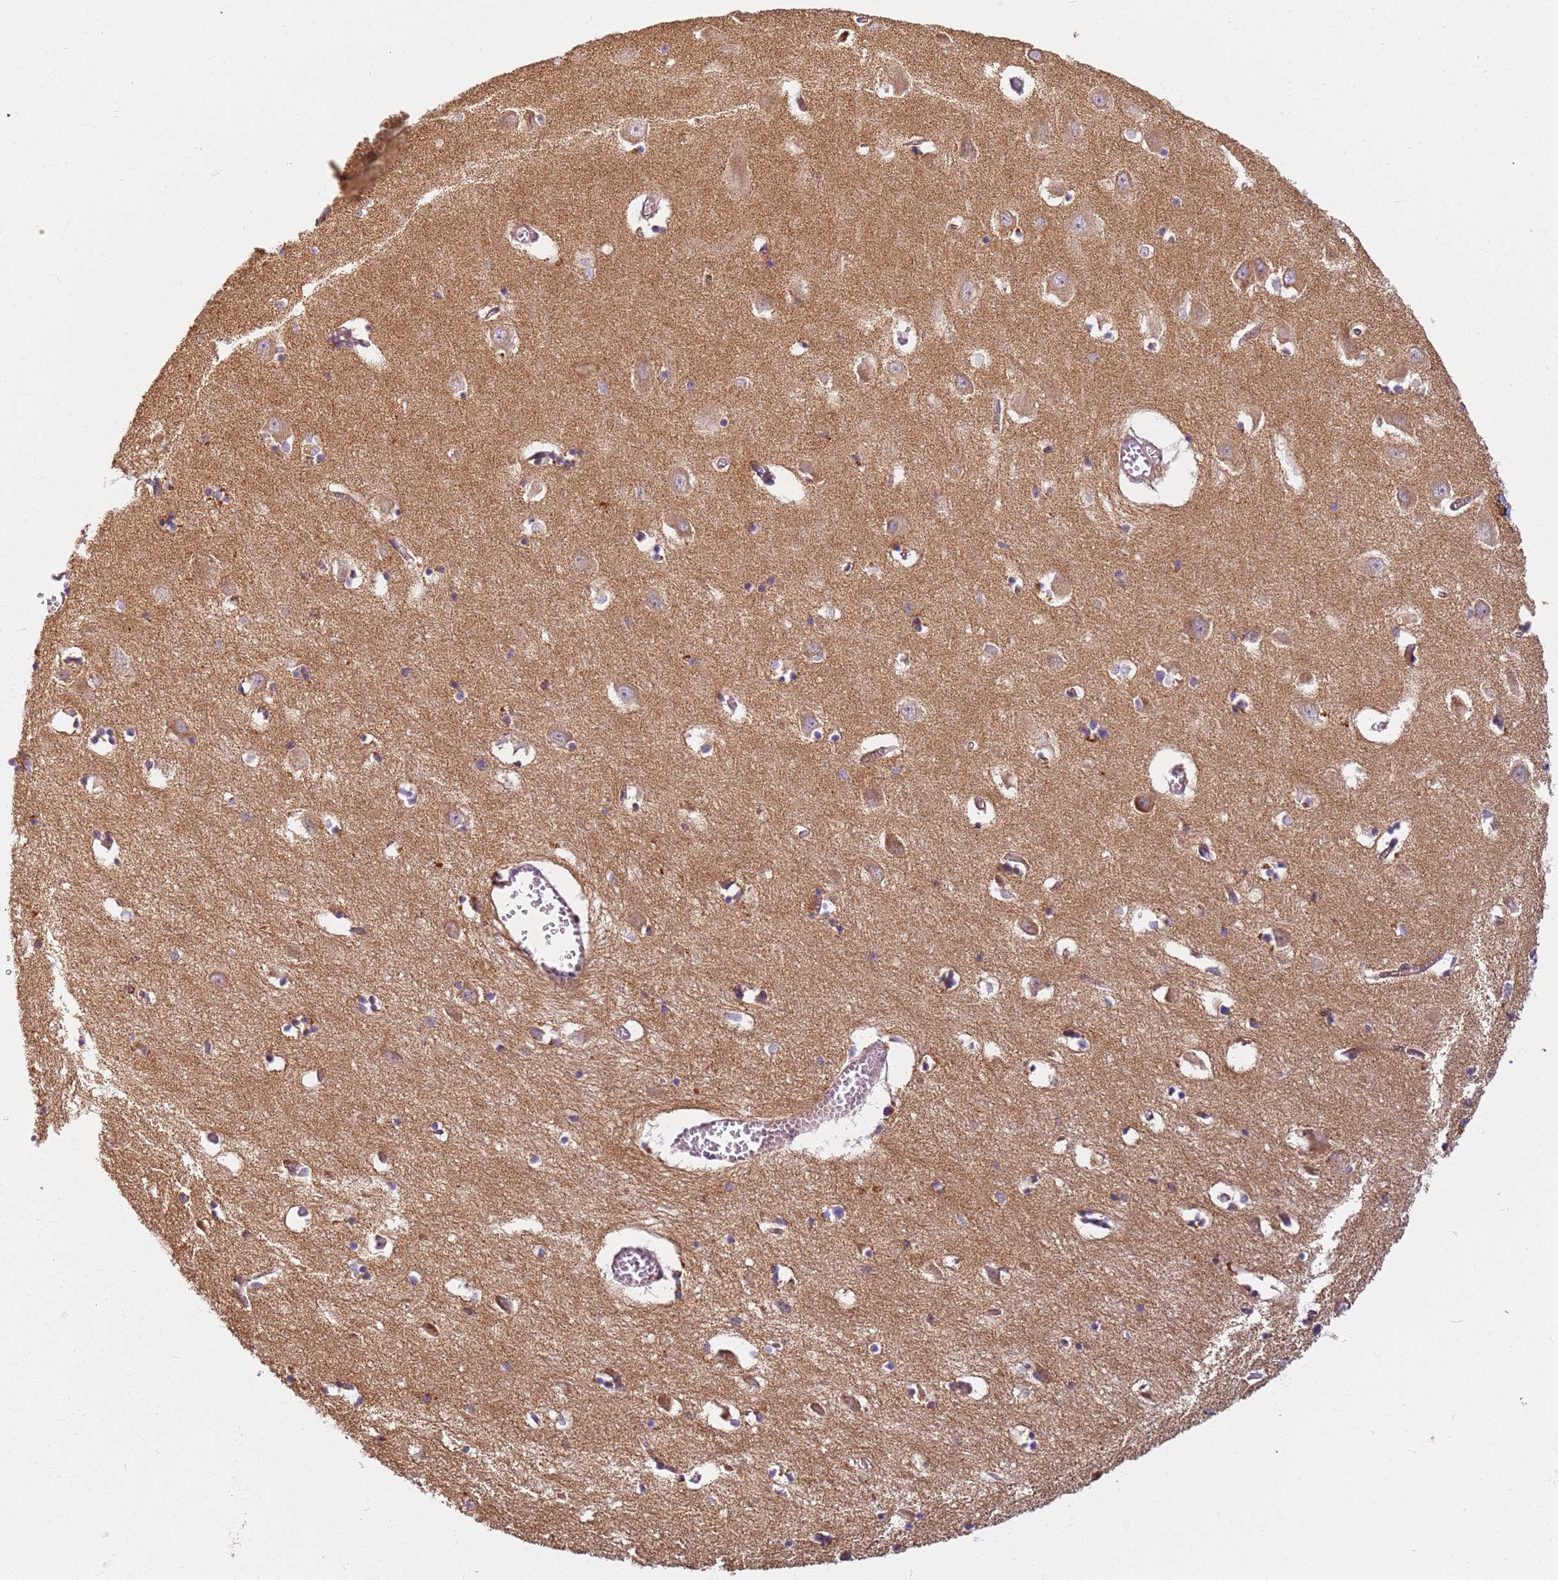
{"staining": {"intensity": "negative", "quantity": "none", "location": "none"}, "tissue": "hippocampus", "cell_type": "Glial cells", "image_type": "normal", "snomed": [{"axis": "morphology", "description": "Normal tissue, NOS"}, {"axis": "topography", "description": "Hippocampus"}], "caption": "This histopathology image is of unremarkable hippocampus stained with immunohistochemistry to label a protein in brown with the nuclei are counter-stained blue. There is no positivity in glial cells.", "gene": "PROKR2", "patient": {"sex": "male", "age": 70}}